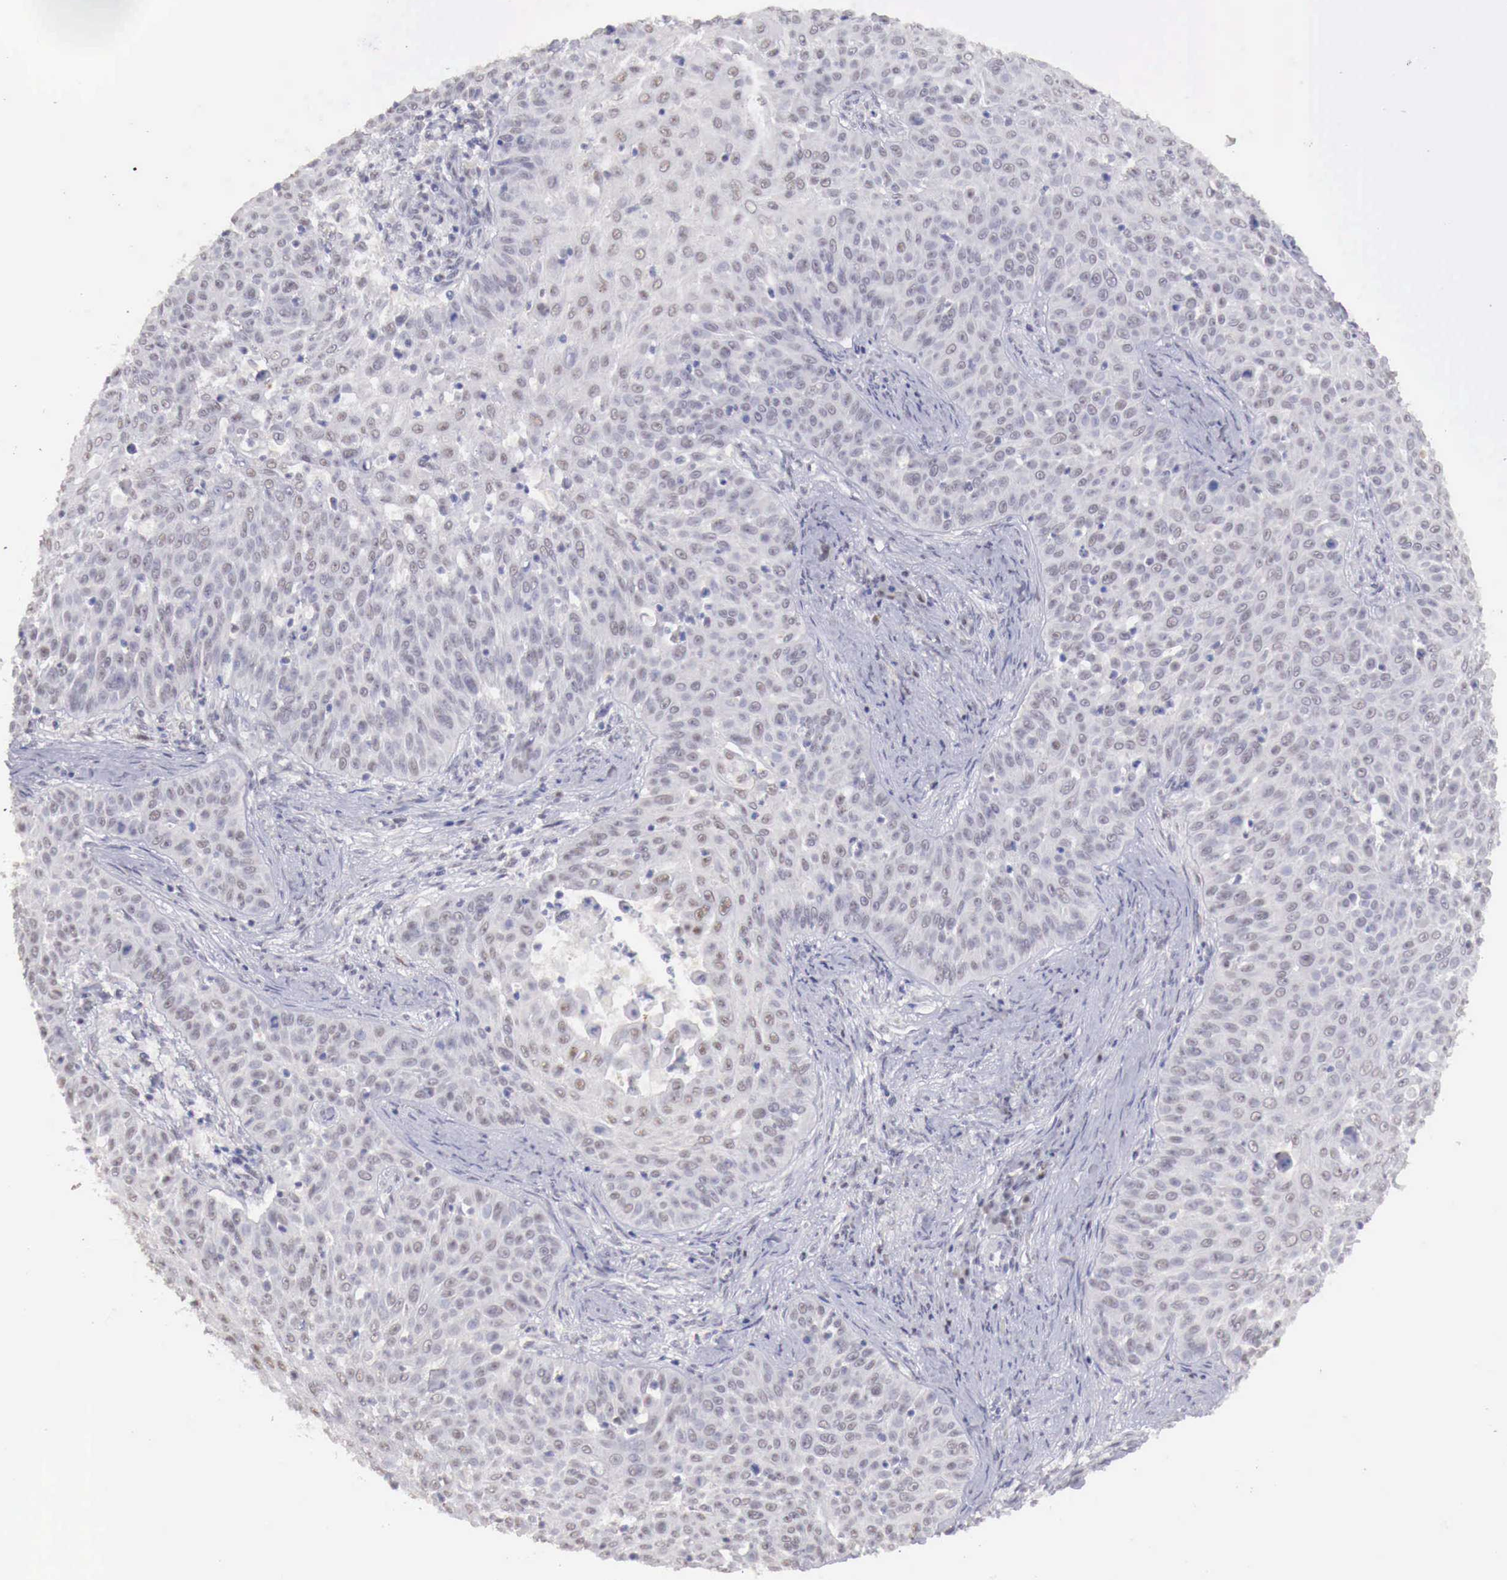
{"staining": {"intensity": "negative", "quantity": "none", "location": "none"}, "tissue": "skin cancer", "cell_type": "Tumor cells", "image_type": "cancer", "snomed": [{"axis": "morphology", "description": "Squamous cell carcinoma, NOS"}, {"axis": "topography", "description": "Skin"}], "caption": "Protein analysis of squamous cell carcinoma (skin) reveals no significant staining in tumor cells.", "gene": "UBA1", "patient": {"sex": "male", "age": 82}}